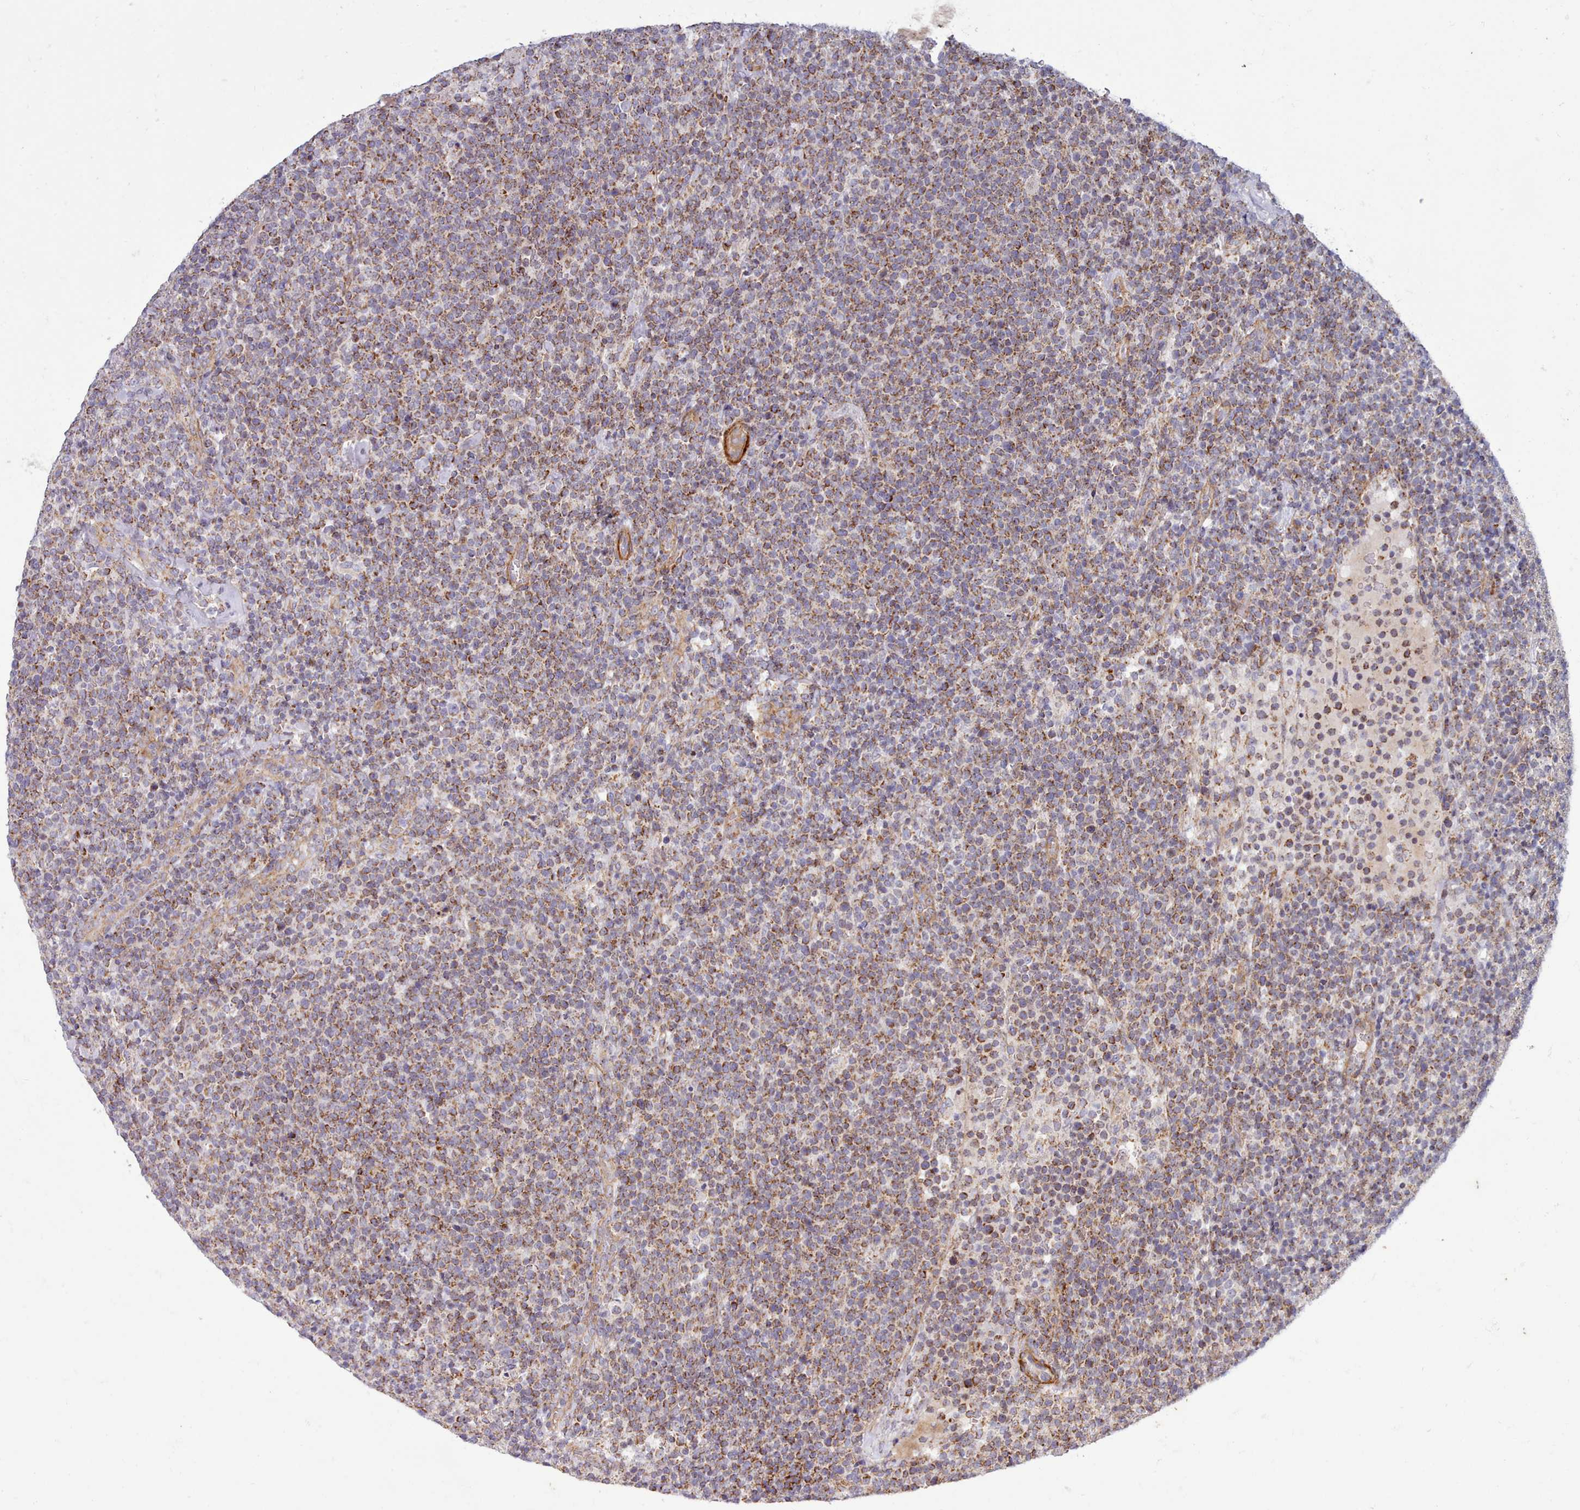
{"staining": {"intensity": "moderate", "quantity": ">75%", "location": "cytoplasmic/membranous"}, "tissue": "lymphoma", "cell_type": "Tumor cells", "image_type": "cancer", "snomed": [{"axis": "morphology", "description": "Malignant lymphoma, non-Hodgkin's type, High grade"}, {"axis": "topography", "description": "Lymph node"}], "caption": "Protein expression analysis of human lymphoma reveals moderate cytoplasmic/membranous positivity in approximately >75% of tumor cells.", "gene": "MRPL21", "patient": {"sex": "male", "age": 61}}